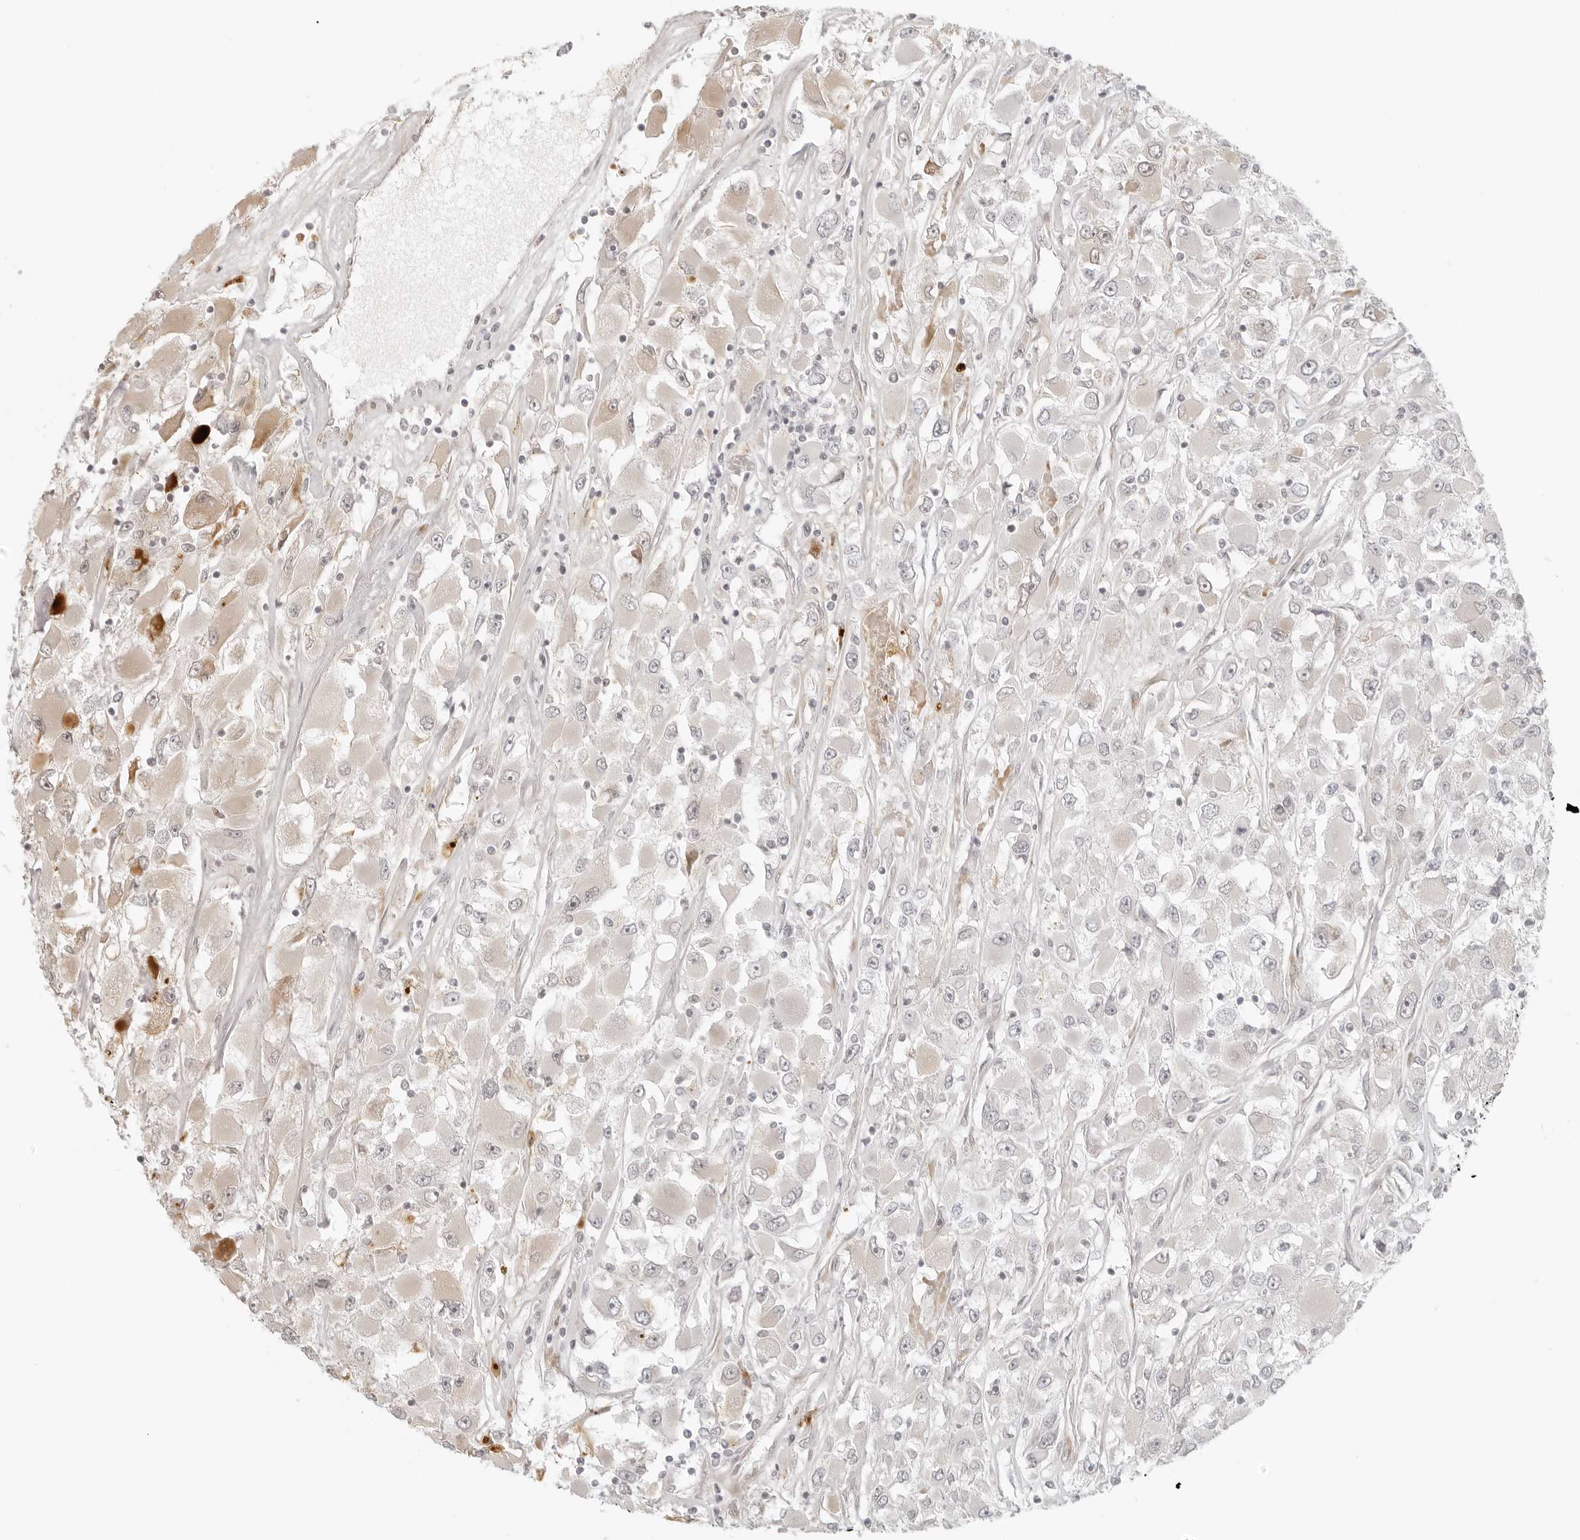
{"staining": {"intensity": "weak", "quantity": "25%-75%", "location": "cytoplasmic/membranous"}, "tissue": "renal cancer", "cell_type": "Tumor cells", "image_type": "cancer", "snomed": [{"axis": "morphology", "description": "Adenocarcinoma, NOS"}, {"axis": "topography", "description": "Kidney"}], "caption": "Renal cancer (adenocarcinoma) was stained to show a protein in brown. There is low levels of weak cytoplasmic/membranous expression in approximately 25%-75% of tumor cells.", "gene": "ZNF678", "patient": {"sex": "female", "age": 52}}